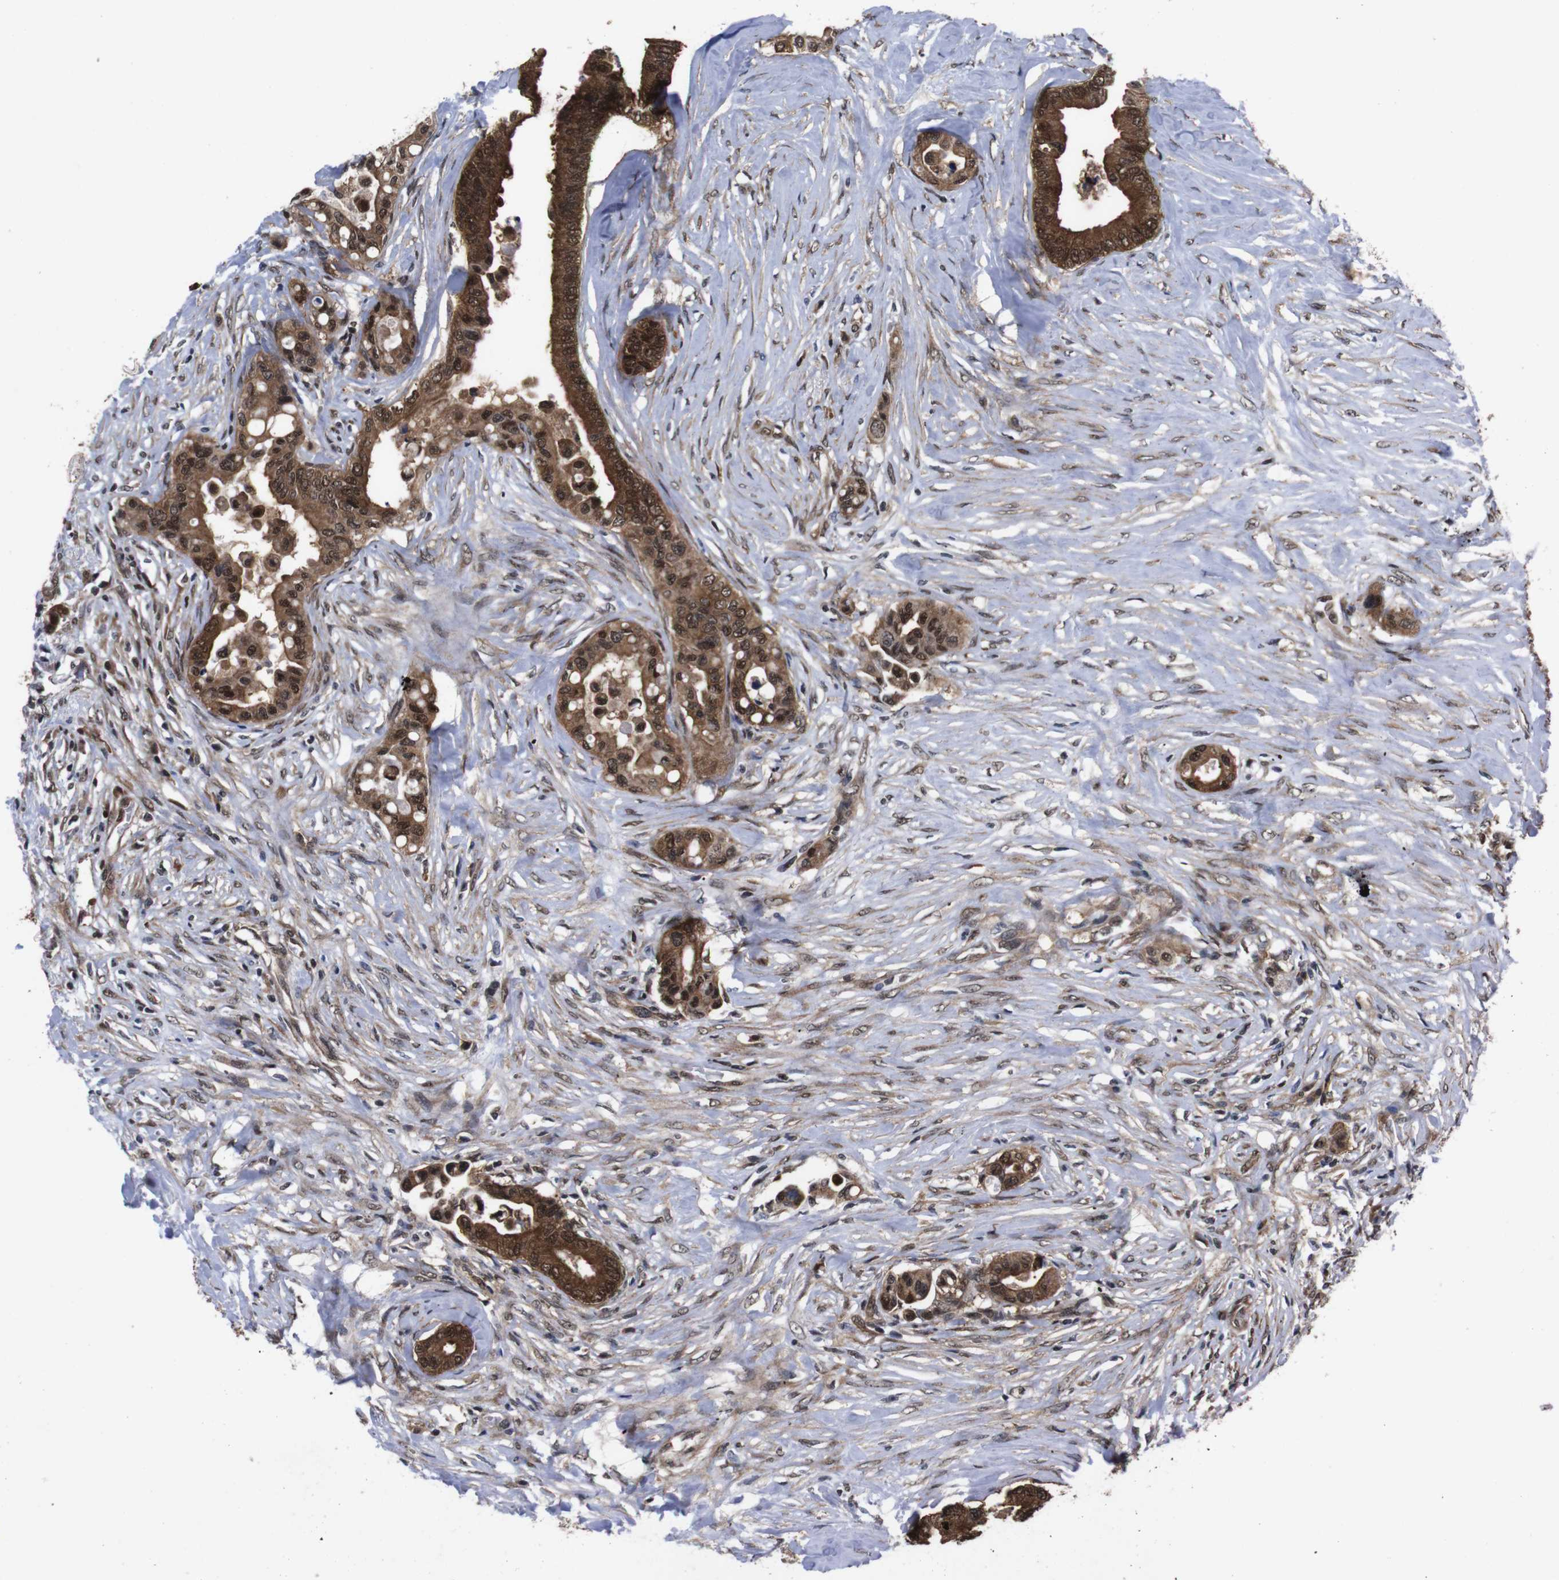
{"staining": {"intensity": "strong", "quantity": ">75%", "location": "cytoplasmic/membranous,nuclear"}, "tissue": "colorectal cancer", "cell_type": "Tumor cells", "image_type": "cancer", "snomed": [{"axis": "morphology", "description": "Normal tissue, NOS"}, {"axis": "morphology", "description": "Adenocarcinoma, NOS"}, {"axis": "topography", "description": "Colon"}], "caption": "Tumor cells exhibit high levels of strong cytoplasmic/membranous and nuclear staining in about >75% of cells in human colorectal cancer (adenocarcinoma).", "gene": "UBQLN2", "patient": {"sex": "male", "age": 82}}